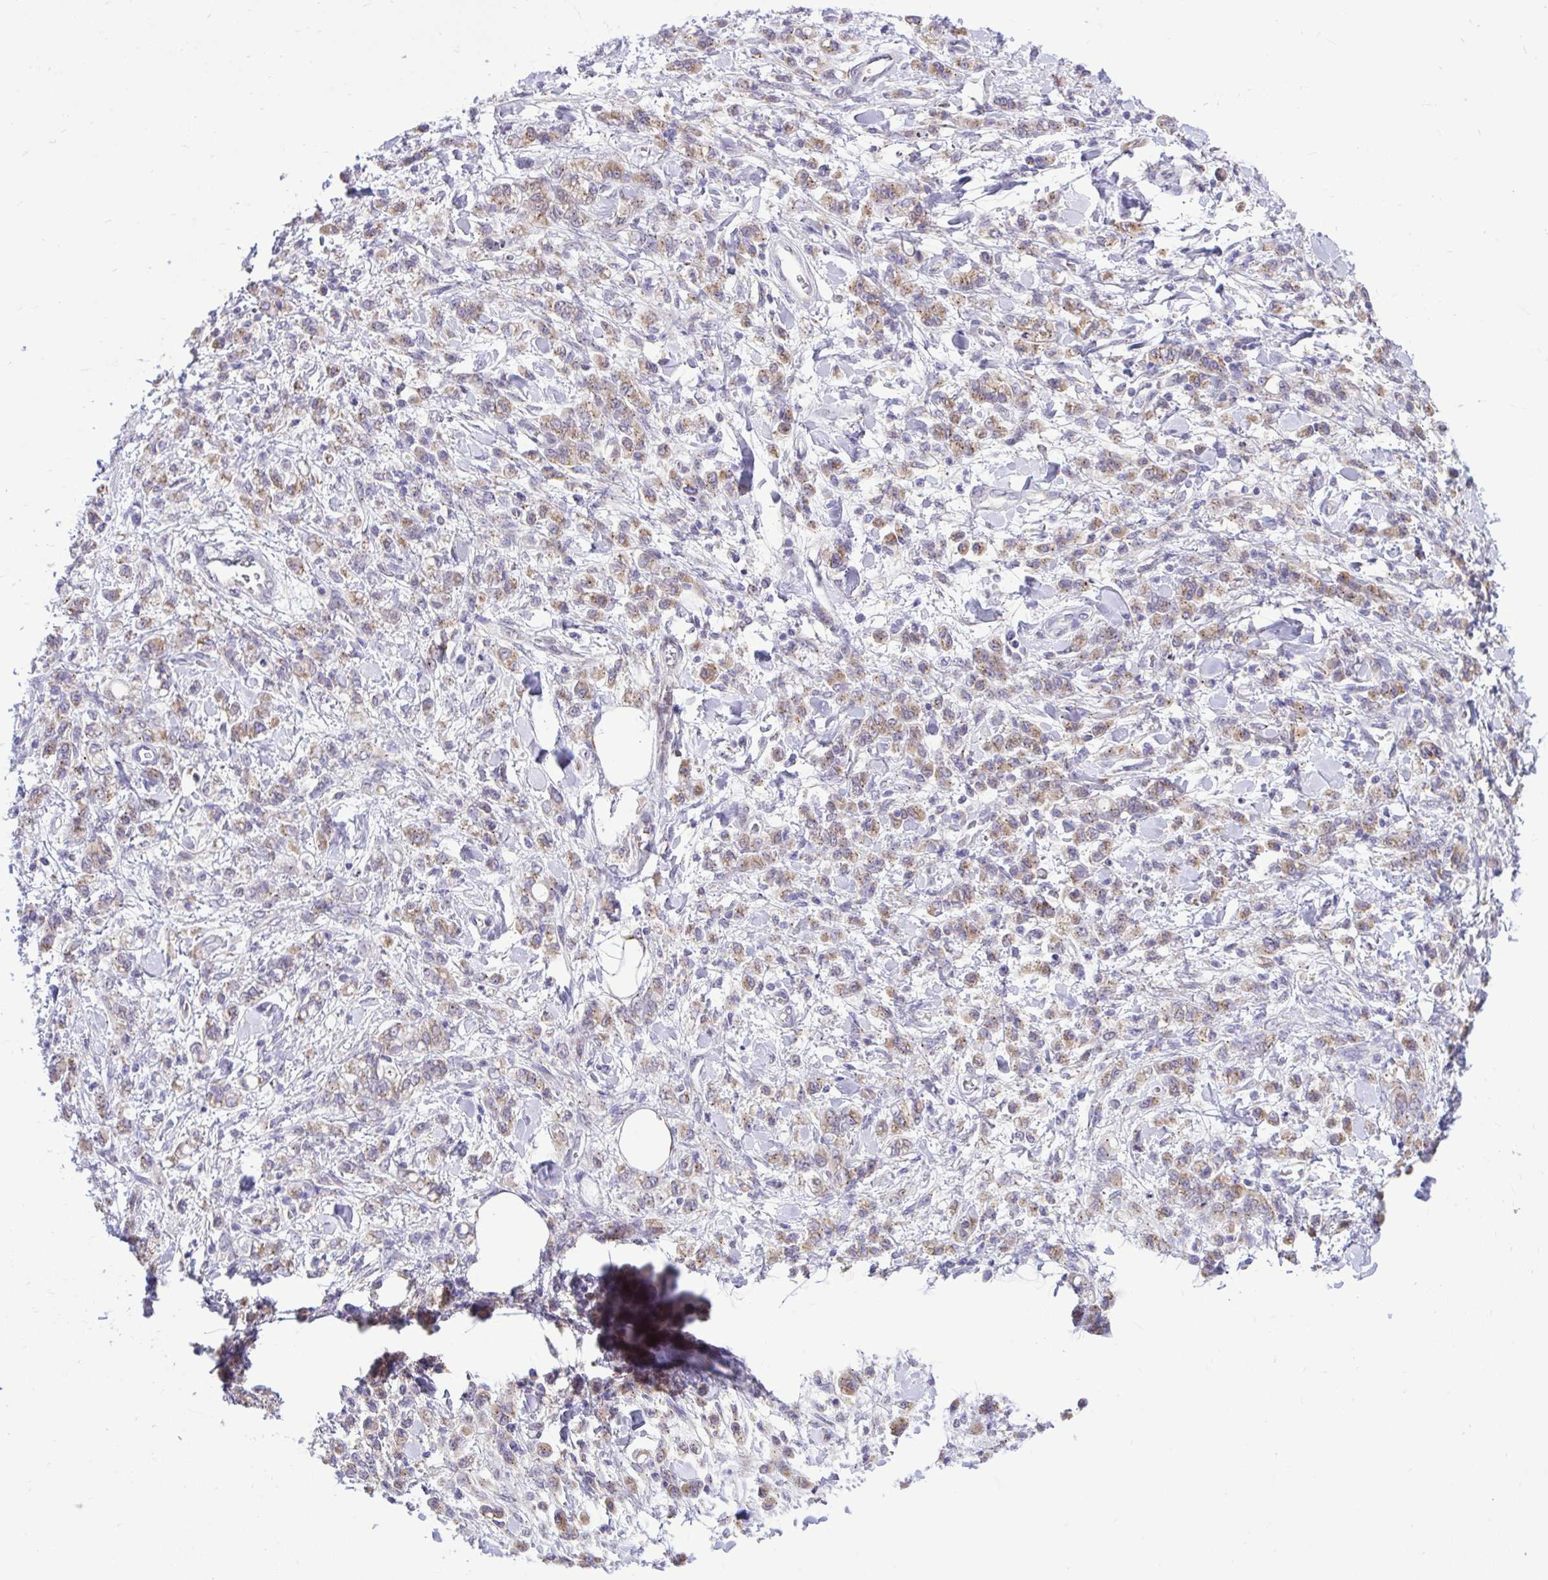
{"staining": {"intensity": "moderate", "quantity": ">75%", "location": "cytoplasmic/membranous"}, "tissue": "stomach cancer", "cell_type": "Tumor cells", "image_type": "cancer", "snomed": [{"axis": "morphology", "description": "Adenocarcinoma, NOS"}, {"axis": "topography", "description": "Stomach"}], "caption": "IHC of stomach cancer reveals medium levels of moderate cytoplasmic/membranous expression in approximately >75% of tumor cells.", "gene": "CEACAM18", "patient": {"sex": "male", "age": 77}}